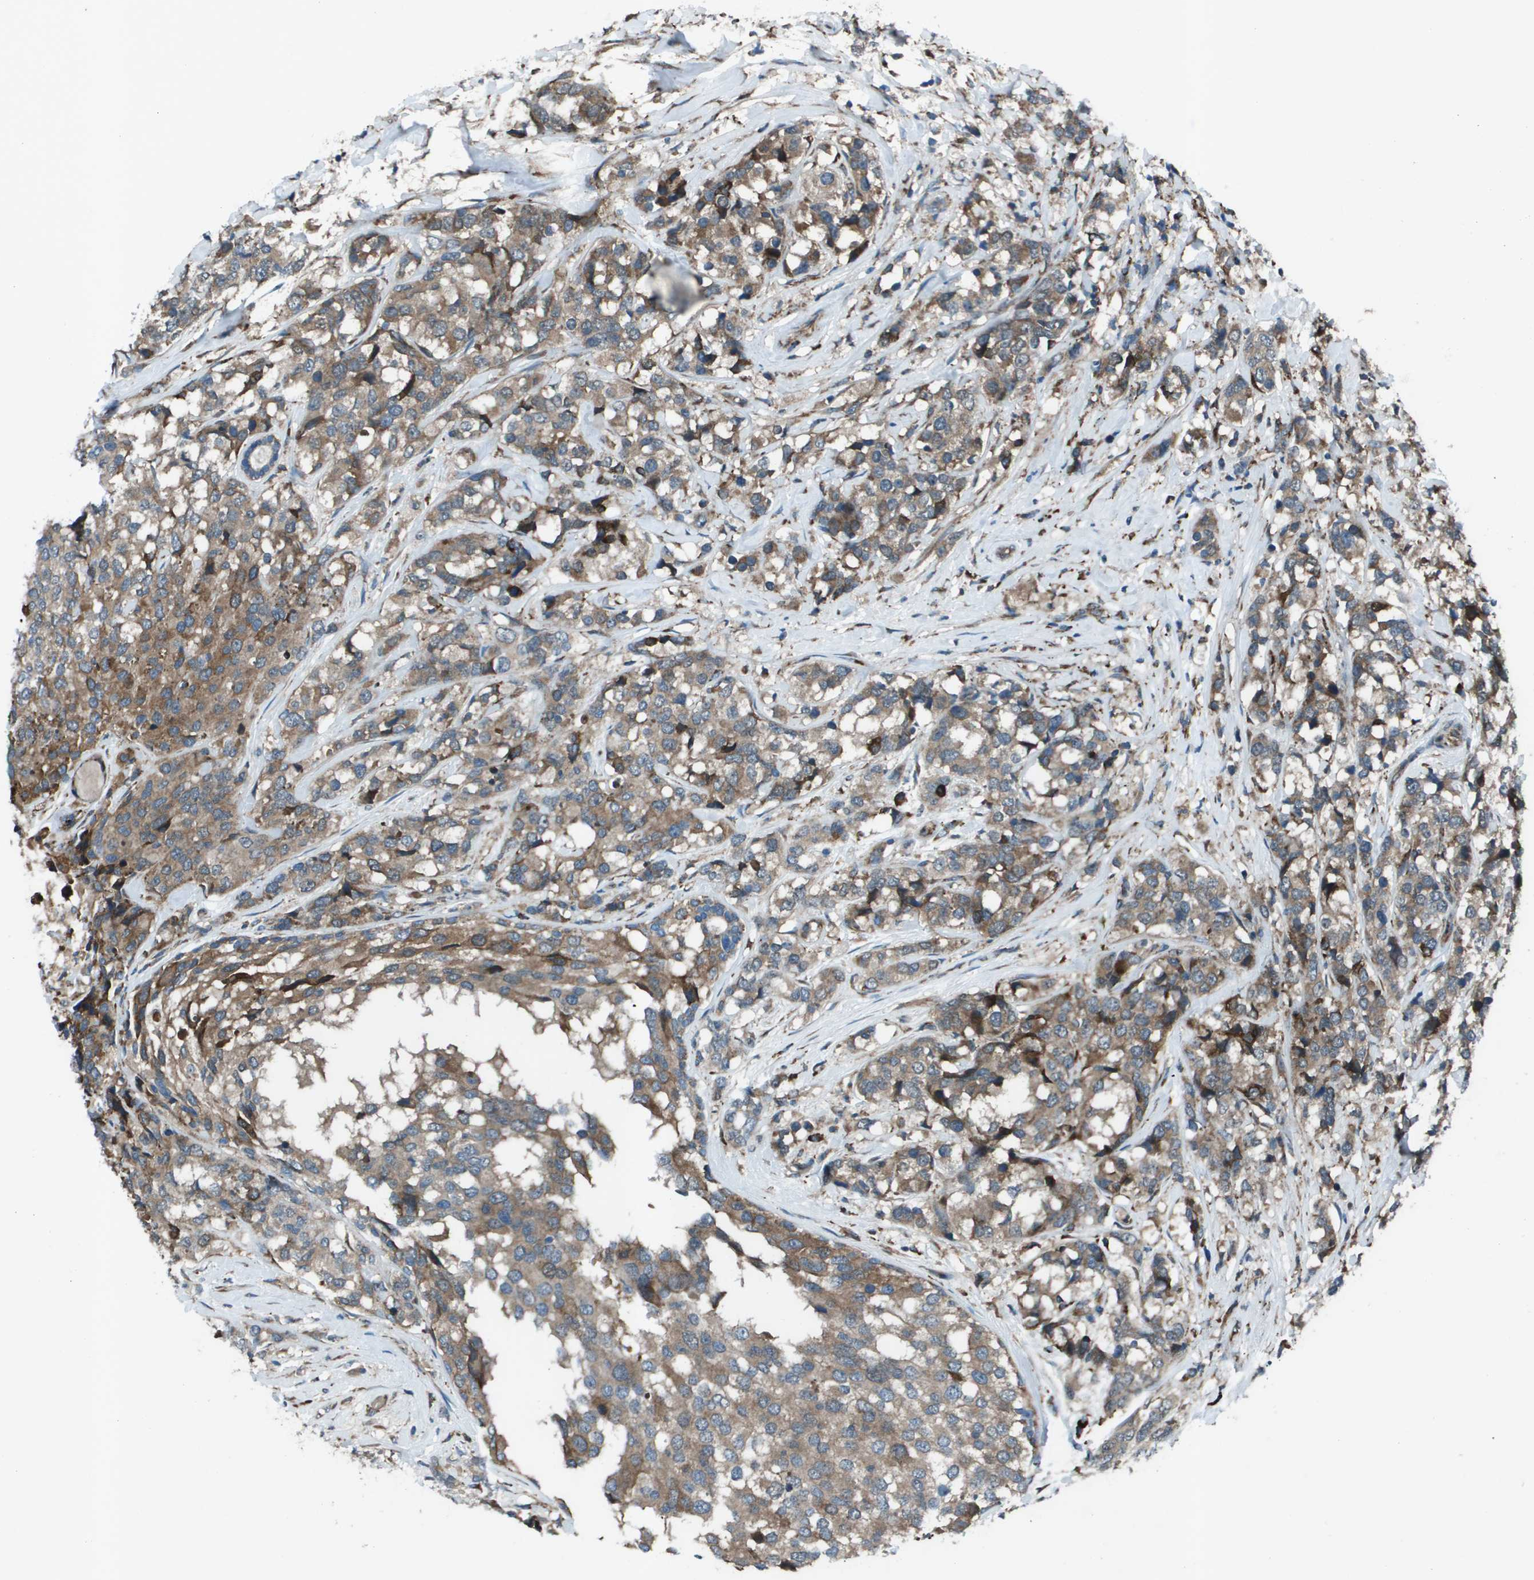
{"staining": {"intensity": "moderate", "quantity": "25%-75%", "location": "cytoplasmic/membranous"}, "tissue": "breast cancer", "cell_type": "Tumor cells", "image_type": "cancer", "snomed": [{"axis": "morphology", "description": "Lobular carcinoma"}, {"axis": "topography", "description": "Breast"}], "caption": "The immunohistochemical stain highlights moderate cytoplasmic/membranous expression in tumor cells of breast lobular carcinoma tissue.", "gene": "UTS2", "patient": {"sex": "female", "age": 59}}